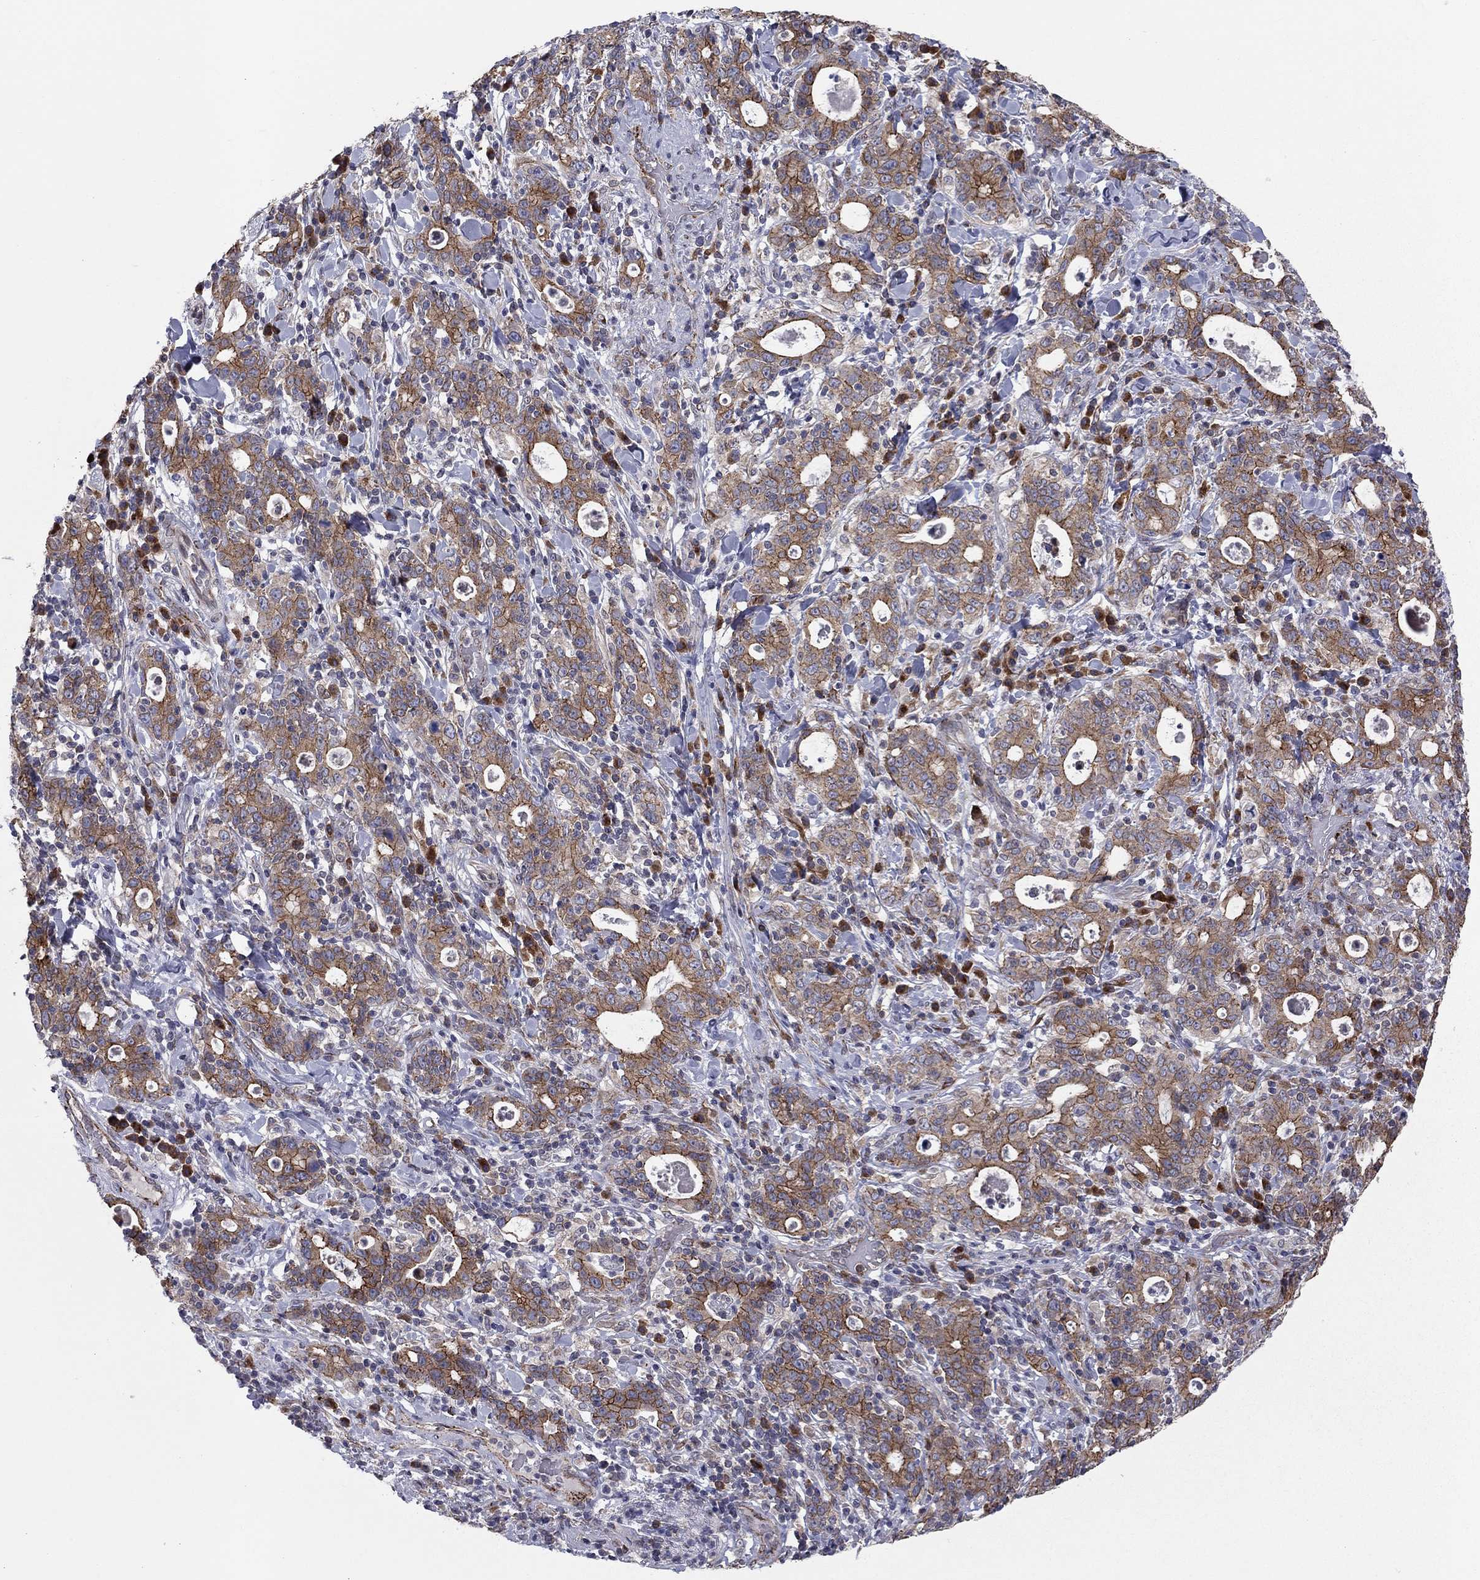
{"staining": {"intensity": "strong", "quantity": ">75%", "location": "cytoplasmic/membranous"}, "tissue": "stomach cancer", "cell_type": "Tumor cells", "image_type": "cancer", "snomed": [{"axis": "morphology", "description": "Adenocarcinoma, NOS"}, {"axis": "topography", "description": "Stomach"}], "caption": "IHC (DAB (3,3'-diaminobenzidine)) staining of stomach cancer (adenocarcinoma) demonstrates strong cytoplasmic/membranous protein positivity in approximately >75% of tumor cells.", "gene": "YIF1A", "patient": {"sex": "male", "age": 79}}